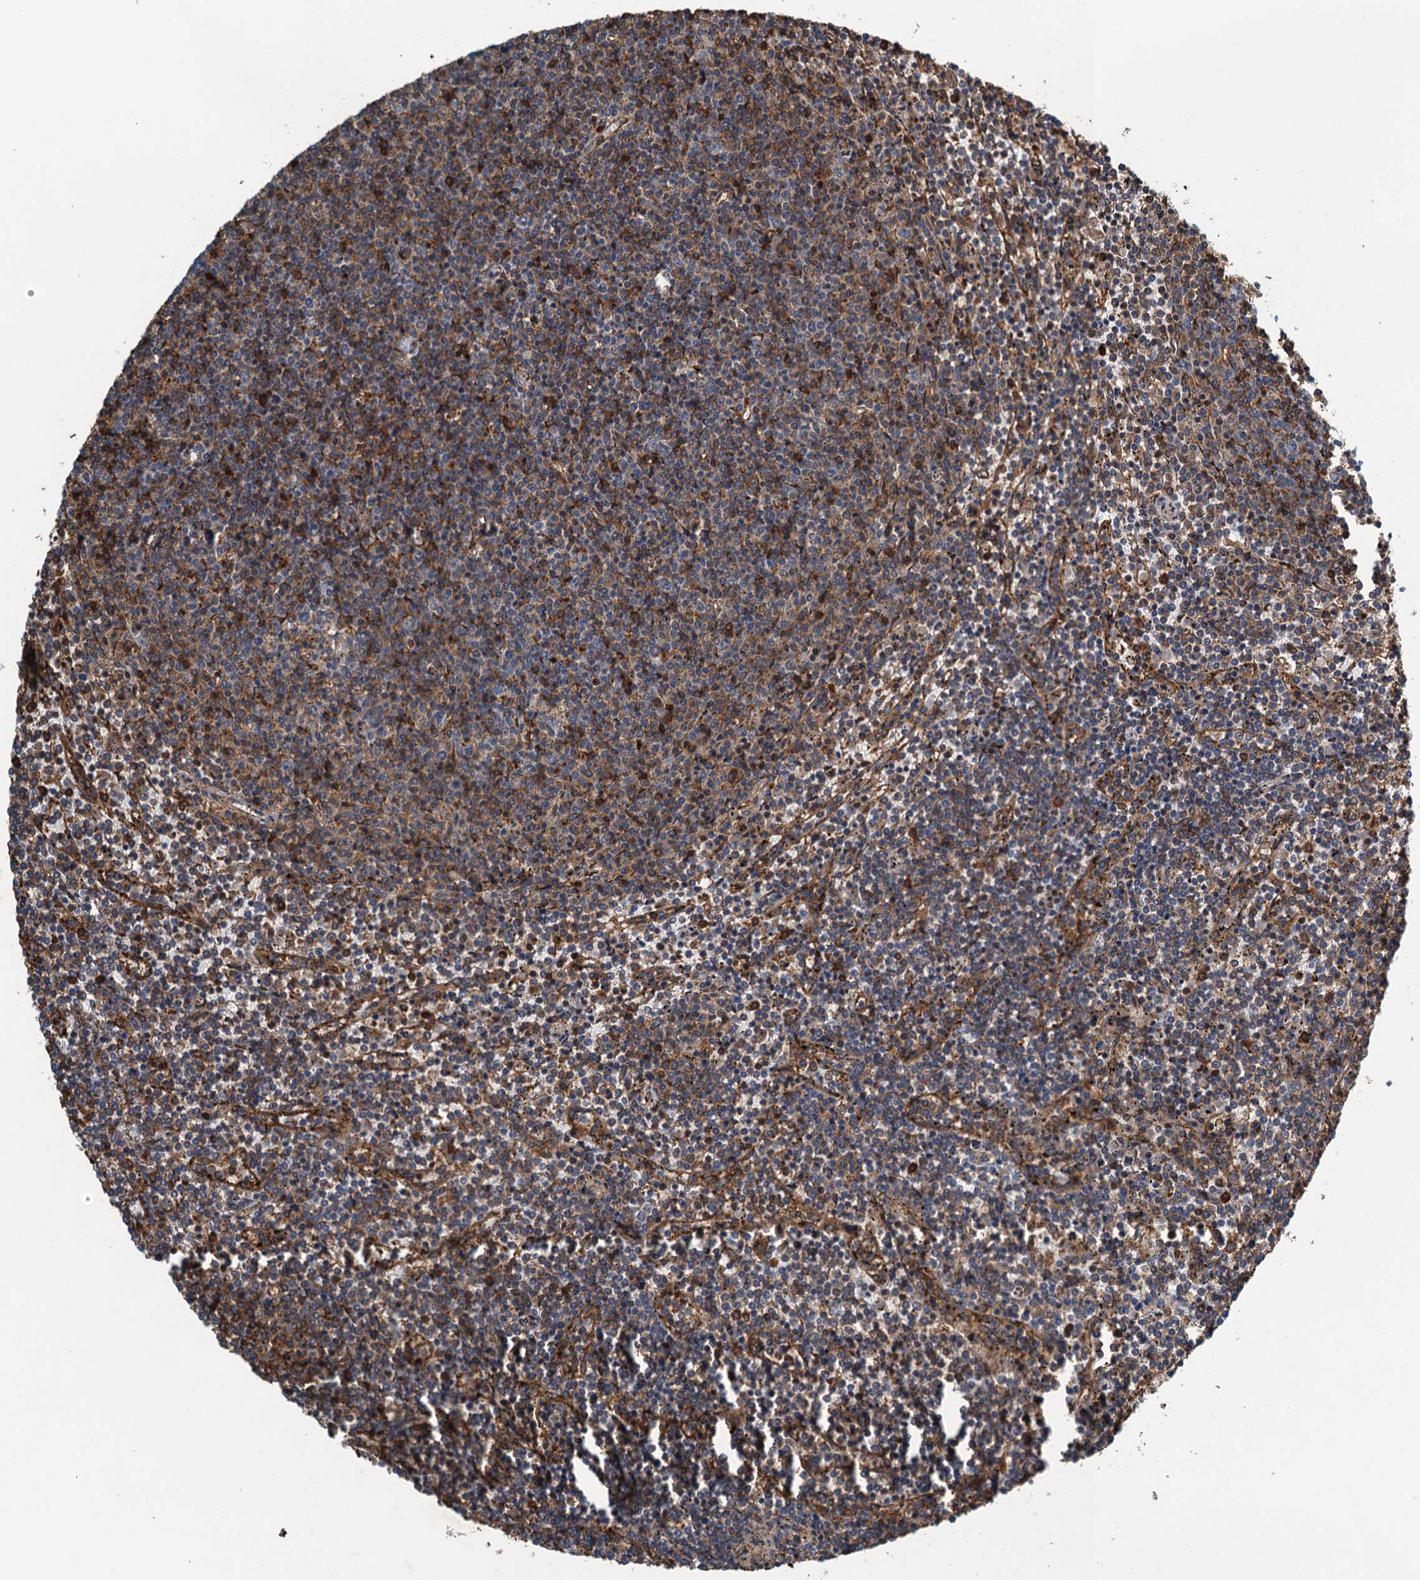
{"staining": {"intensity": "moderate", "quantity": "<25%", "location": "cytoplasmic/membranous"}, "tissue": "lymphoma", "cell_type": "Tumor cells", "image_type": "cancer", "snomed": [{"axis": "morphology", "description": "Malignant lymphoma, non-Hodgkin's type, Low grade"}, {"axis": "topography", "description": "Spleen"}], "caption": "Low-grade malignant lymphoma, non-Hodgkin's type was stained to show a protein in brown. There is low levels of moderate cytoplasmic/membranous positivity in approximately <25% of tumor cells. Using DAB (brown) and hematoxylin (blue) stains, captured at high magnification using brightfield microscopy.", "gene": "WHAMM", "patient": {"sex": "female", "age": 50}}